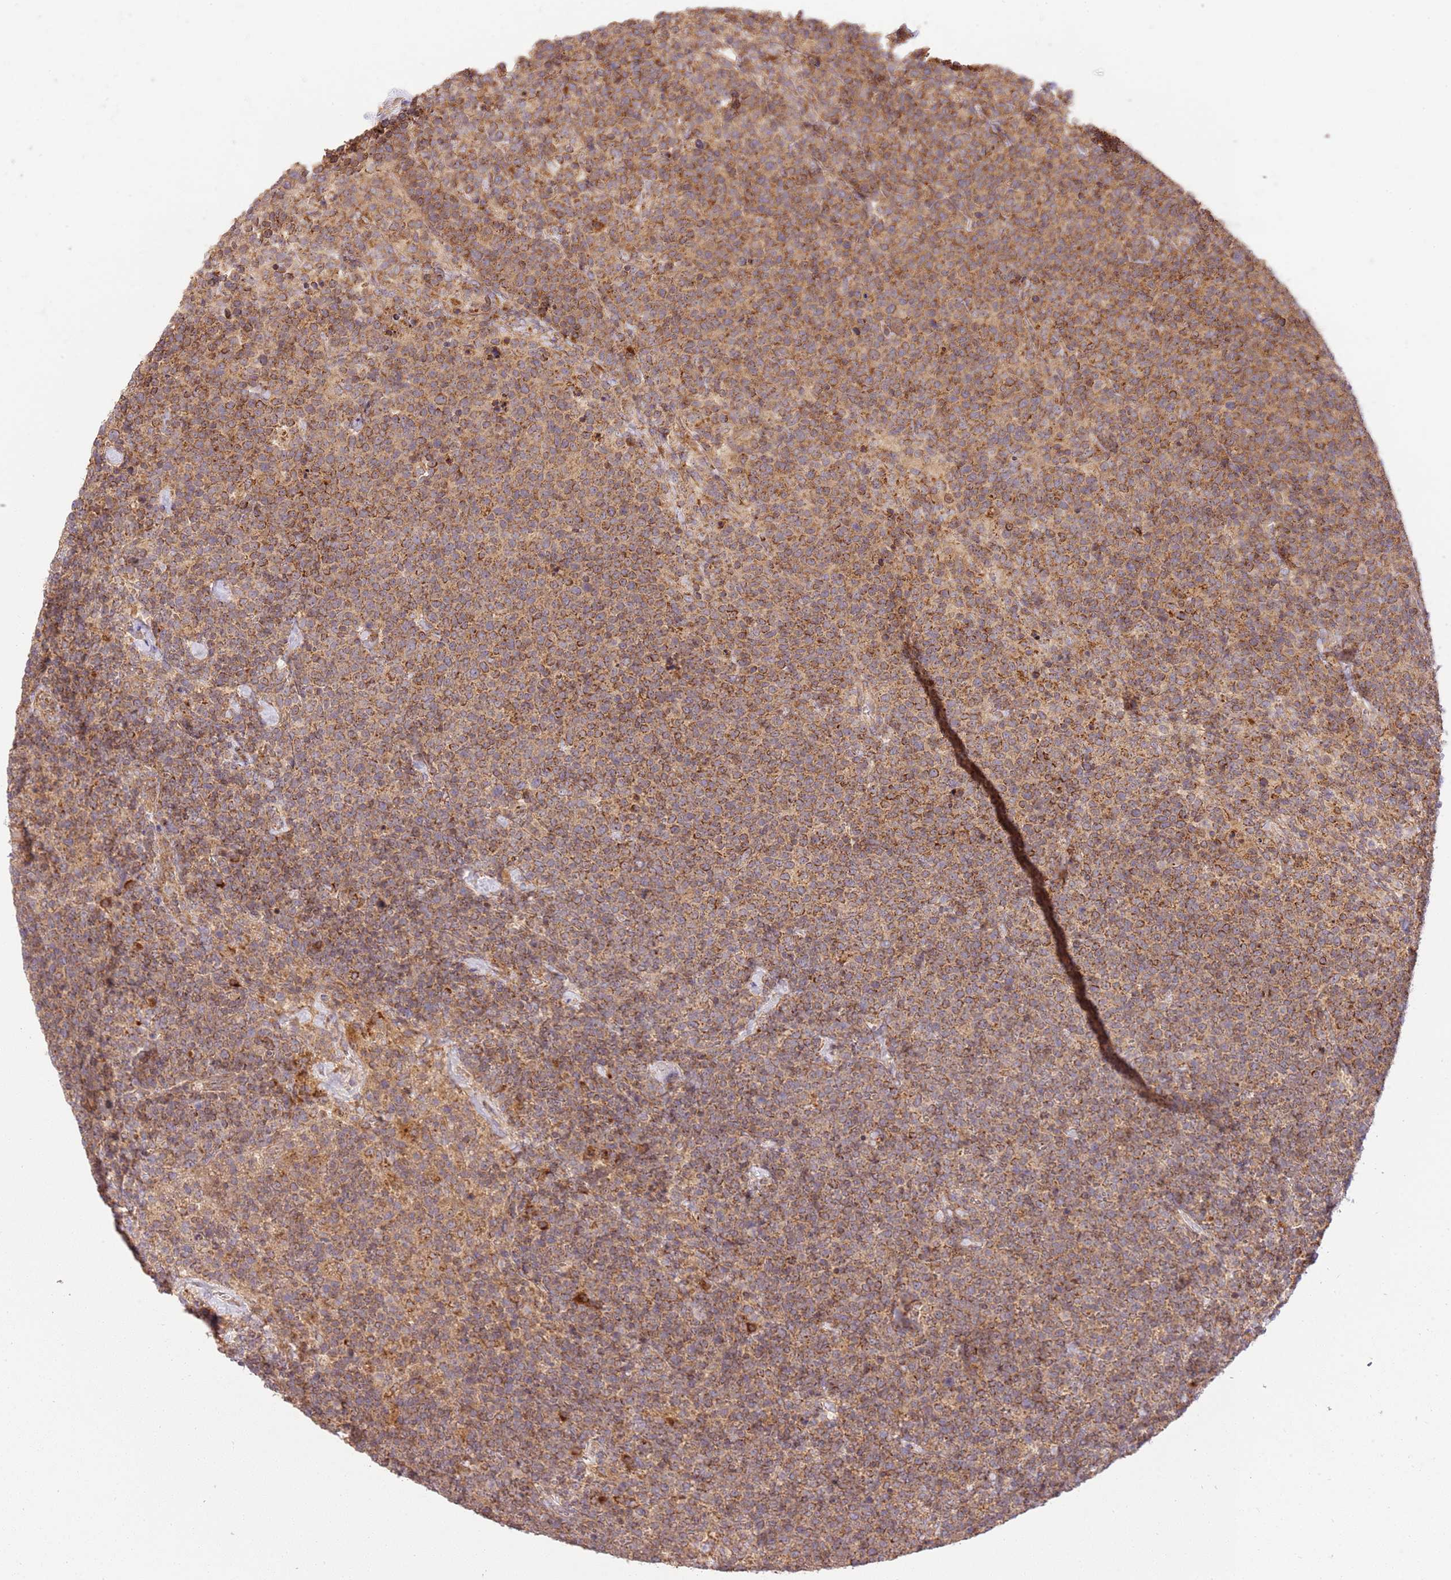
{"staining": {"intensity": "moderate", "quantity": ">75%", "location": "cytoplasmic/membranous"}, "tissue": "lymphoma", "cell_type": "Tumor cells", "image_type": "cancer", "snomed": [{"axis": "morphology", "description": "Malignant lymphoma, non-Hodgkin's type, High grade"}, {"axis": "topography", "description": "Lymph node"}], "caption": "Lymphoma was stained to show a protein in brown. There is medium levels of moderate cytoplasmic/membranous positivity in about >75% of tumor cells. The protein is shown in brown color, while the nuclei are stained blue.", "gene": "SPATA2L", "patient": {"sex": "male", "age": 61}}